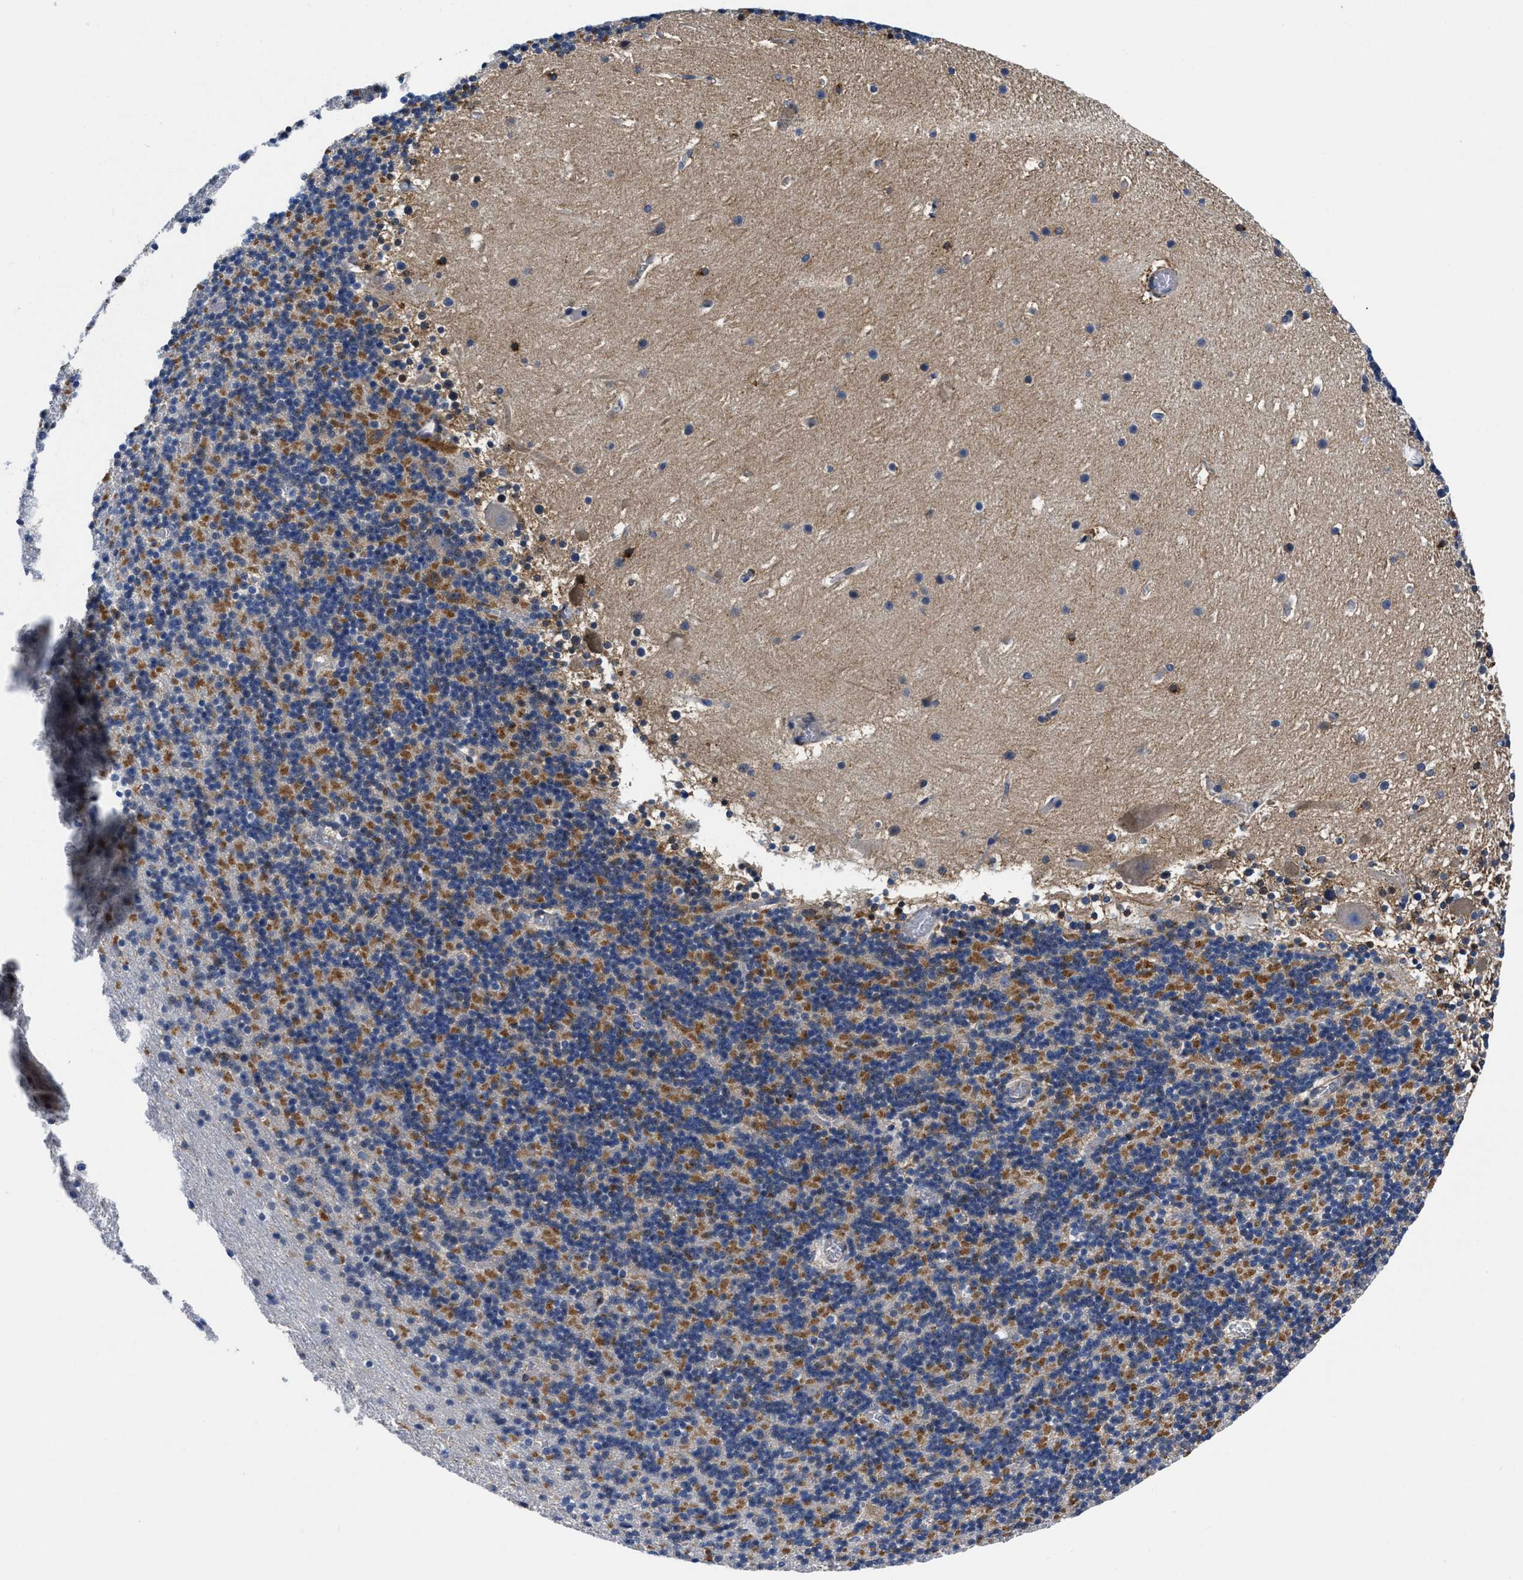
{"staining": {"intensity": "moderate", "quantity": "25%-75%", "location": "cytoplasmic/membranous"}, "tissue": "cerebellum", "cell_type": "Cells in granular layer", "image_type": "normal", "snomed": [{"axis": "morphology", "description": "Normal tissue, NOS"}, {"axis": "topography", "description": "Cerebellum"}], "caption": "The histopathology image exhibits immunohistochemical staining of normal cerebellum. There is moderate cytoplasmic/membranous positivity is appreciated in approximately 25%-75% of cells in granular layer. (DAB (3,3'-diaminobenzidine) IHC, brown staining for protein, blue staining for nuclei).", "gene": "SLC35F1", "patient": {"sex": "male", "age": 45}}